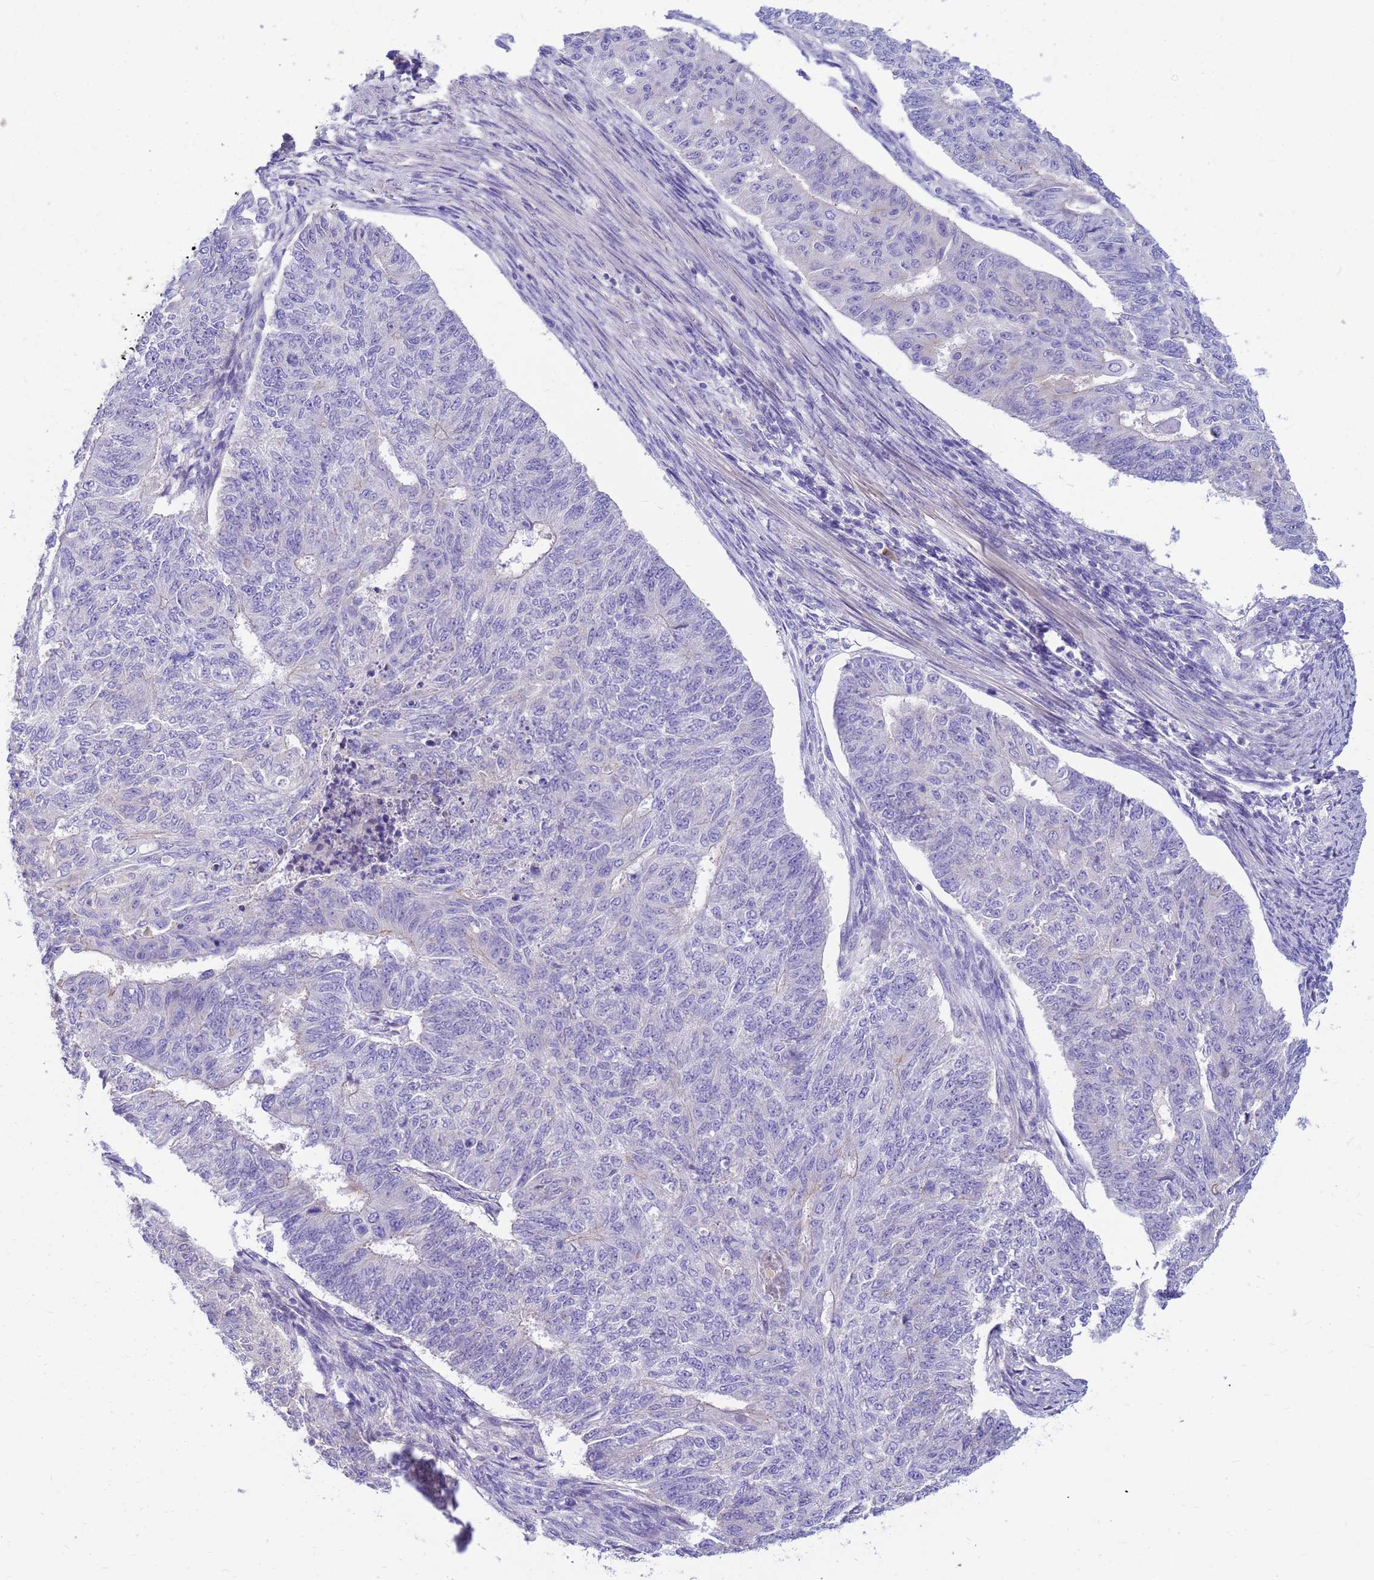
{"staining": {"intensity": "negative", "quantity": "none", "location": "none"}, "tissue": "endometrial cancer", "cell_type": "Tumor cells", "image_type": "cancer", "snomed": [{"axis": "morphology", "description": "Adenocarcinoma, NOS"}, {"axis": "topography", "description": "Endometrium"}], "caption": "This is an immunohistochemistry photomicrograph of endometrial adenocarcinoma. There is no expression in tumor cells.", "gene": "DPRX", "patient": {"sex": "female", "age": 32}}